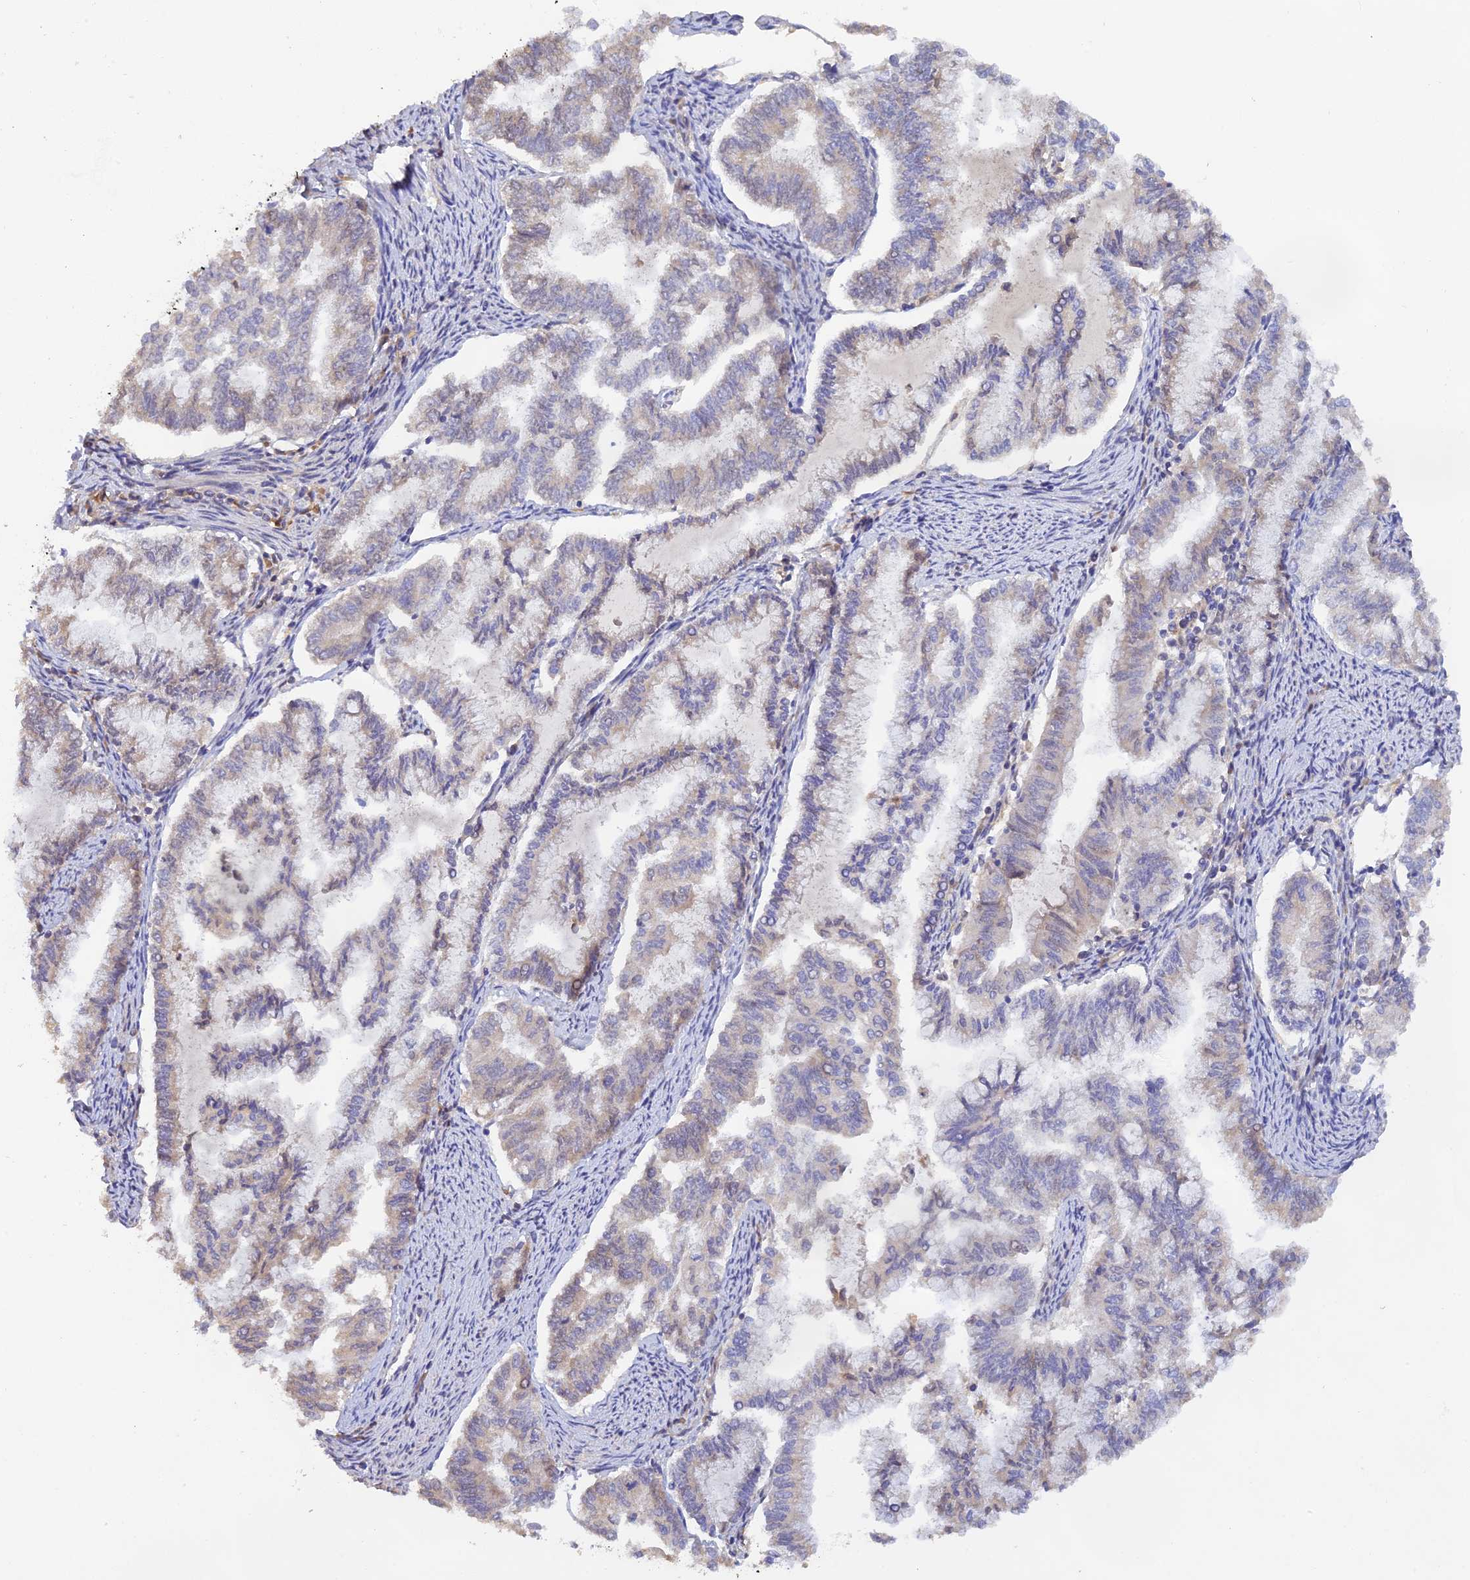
{"staining": {"intensity": "negative", "quantity": "none", "location": "none"}, "tissue": "endometrial cancer", "cell_type": "Tumor cells", "image_type": "cancer", "snomed": [{"axis": "morphology", "description": "Adenocarcinoma, NOS"}, {"axis": "topography", "description": "Endometrium"}], "caption": "Tumor cells show no significant protein expression in endometrial cancer.", "gene": "ZNF436", "patient": {"sex": "female", "age": 79}}